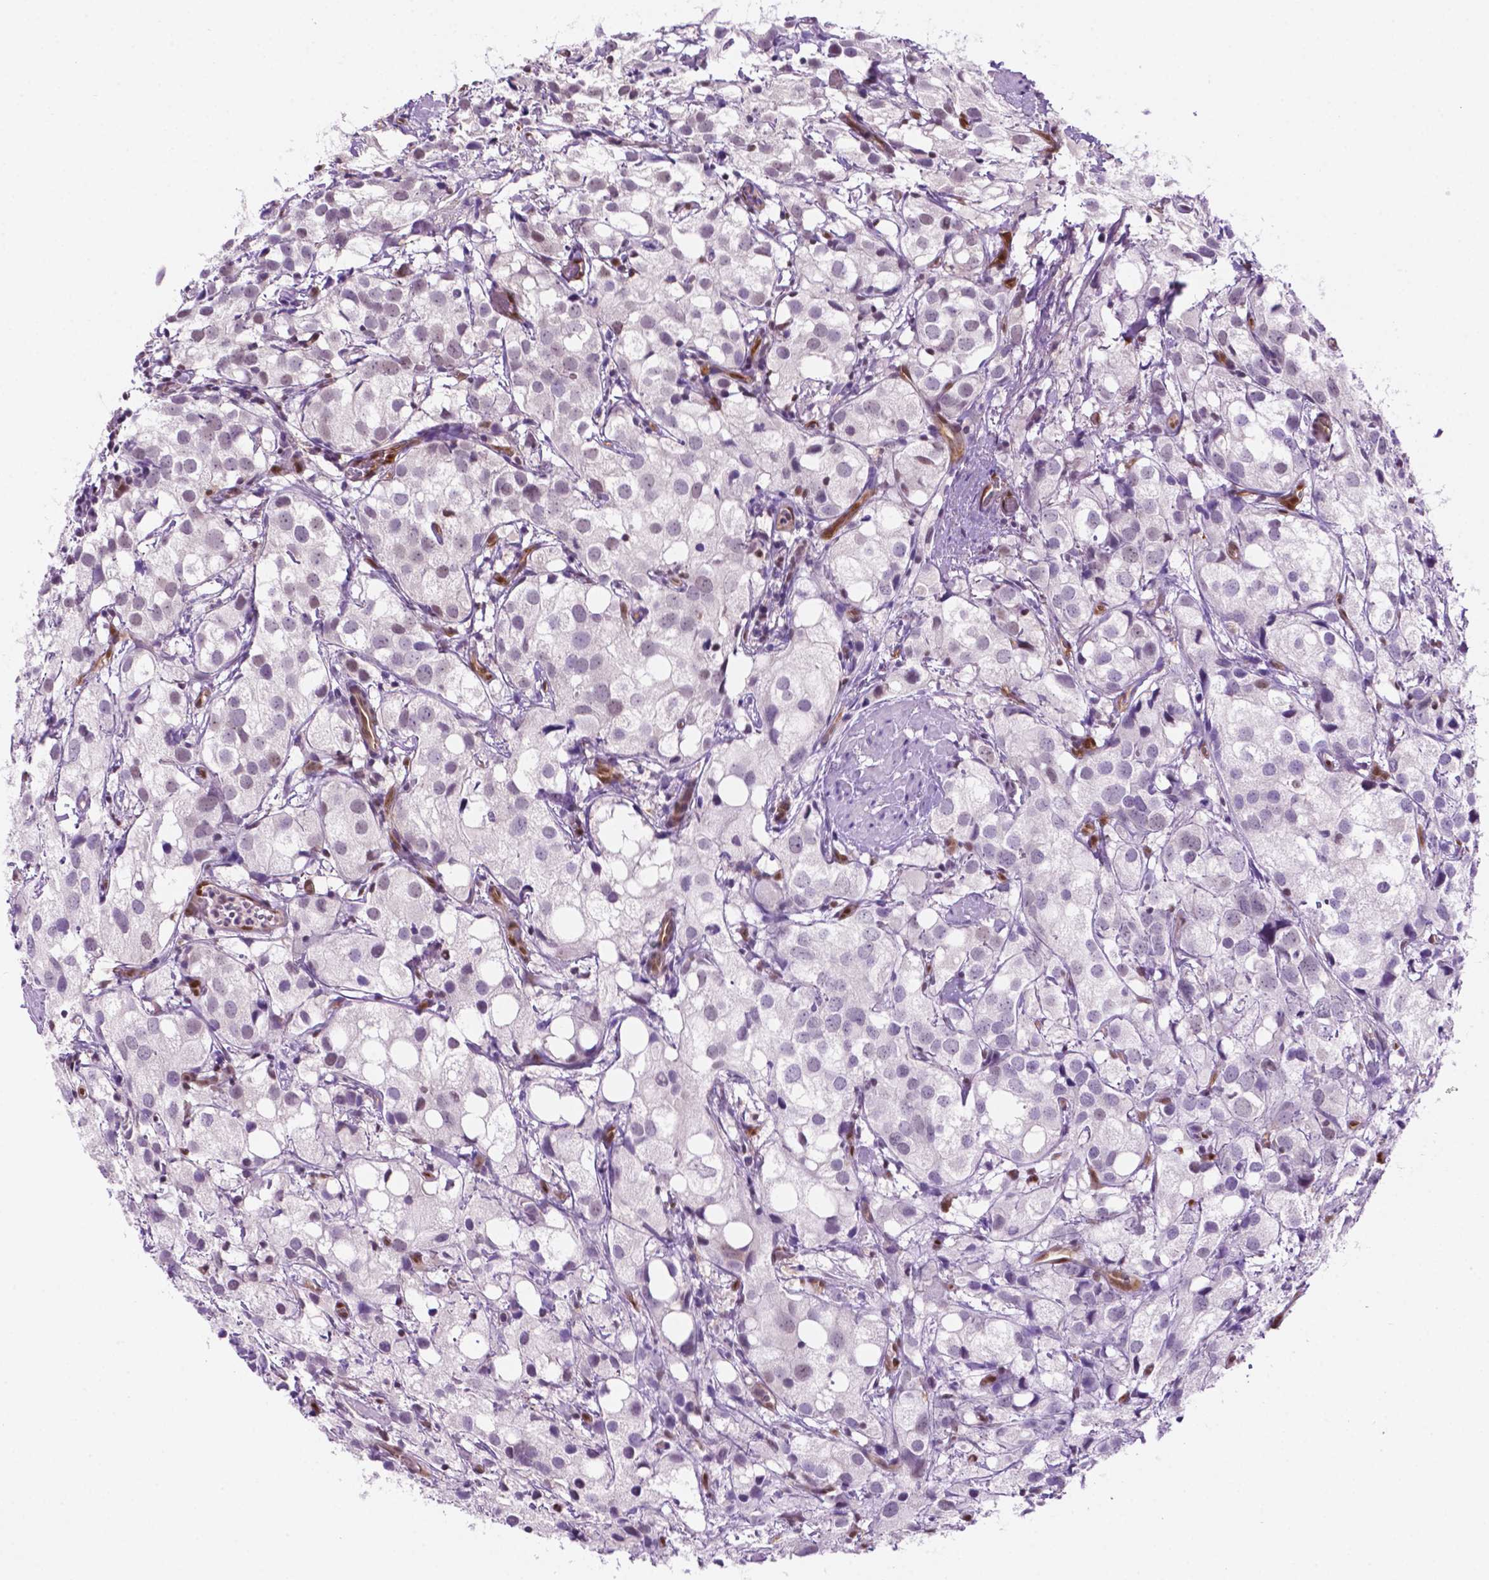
{"staining": {"intensity": "weak", "quantity": "<25%", "location": "nuclear"}, "tissue": "prostate cancer", "cell_type": "Tumor cells", "image_type": "cancer", "snomed": [{"axis": "morphology", "description": "Adenocarcinoma, High grade"}, {"axis": "topography", "description": "Prostate"}], "caption": "This photomicrograph is of prostate cancer (high-grade adenocarcinoma) stained with IHC to label a protein in brown with the nuclei are counter-stained blue. There is no expression in tumor cells.", "gene": "ERF", "patient": {"sex": "male", "age": 86}}